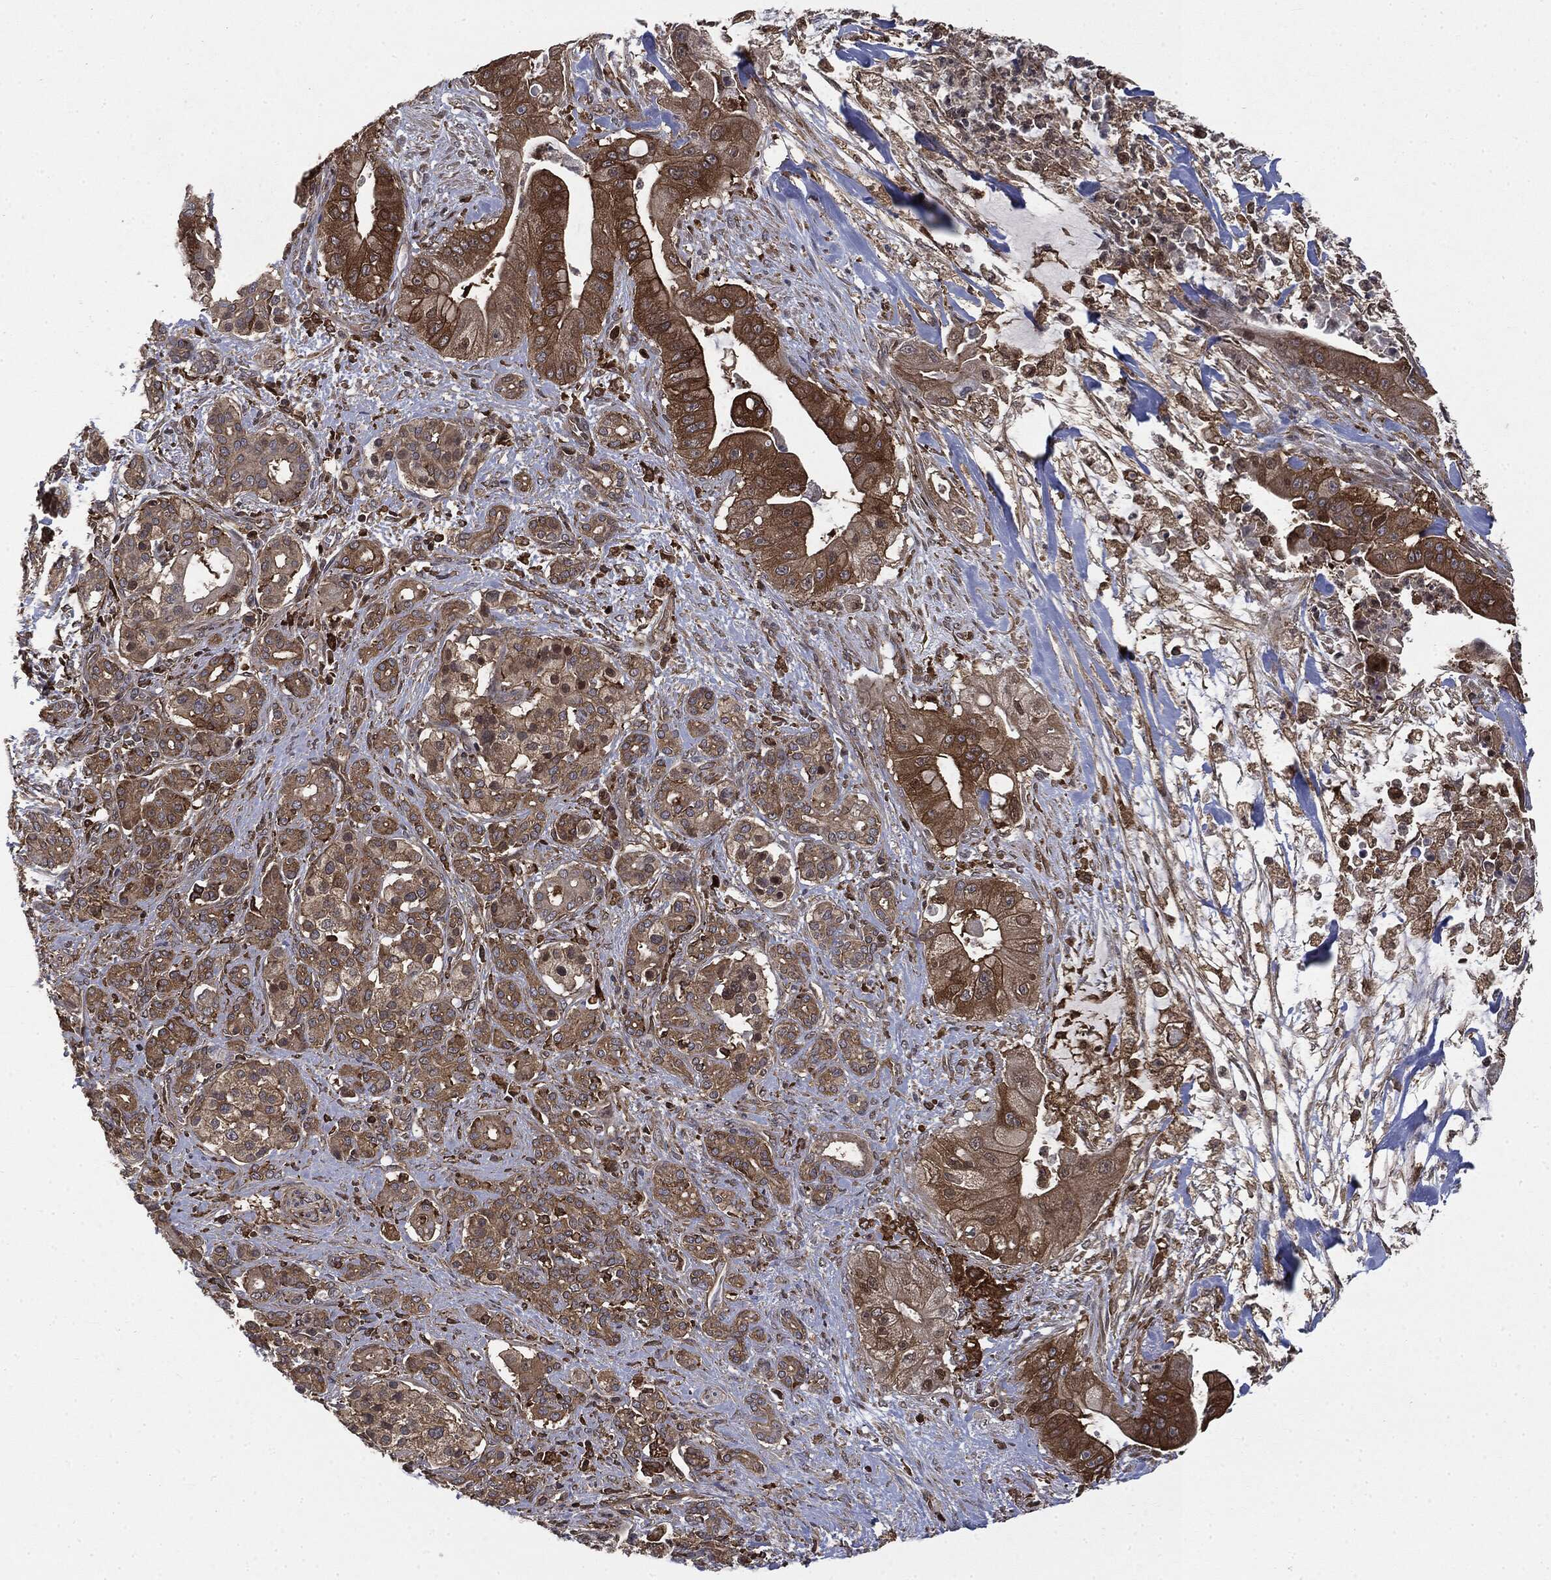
{"staining": {"intensity": "moderate", "quantity": ">75%", "location": "cytoplasmic/membranous"}, "tissue": "pancreatic cancer", "cell_type": "Tumor cells", "image_type": "cancer", "snomed": [{"axis": "morphology", "description": "Normal tissue, NOS"}, {"axis": "morphology", "description": "Inflammation, NOS"}, {"axis": "morphology", "description": "Adenocarcinoma, NOS"}, {"axis": "topography", "description": "Pancreas"}], "caption": "Tumor cells reveal moderate cytoplasmic/membranous positivity in about >75% of cells in pancreatic adenocarcinoma.", "gene": "SNX5", "patient": {"sex": "male", "age": 57}}